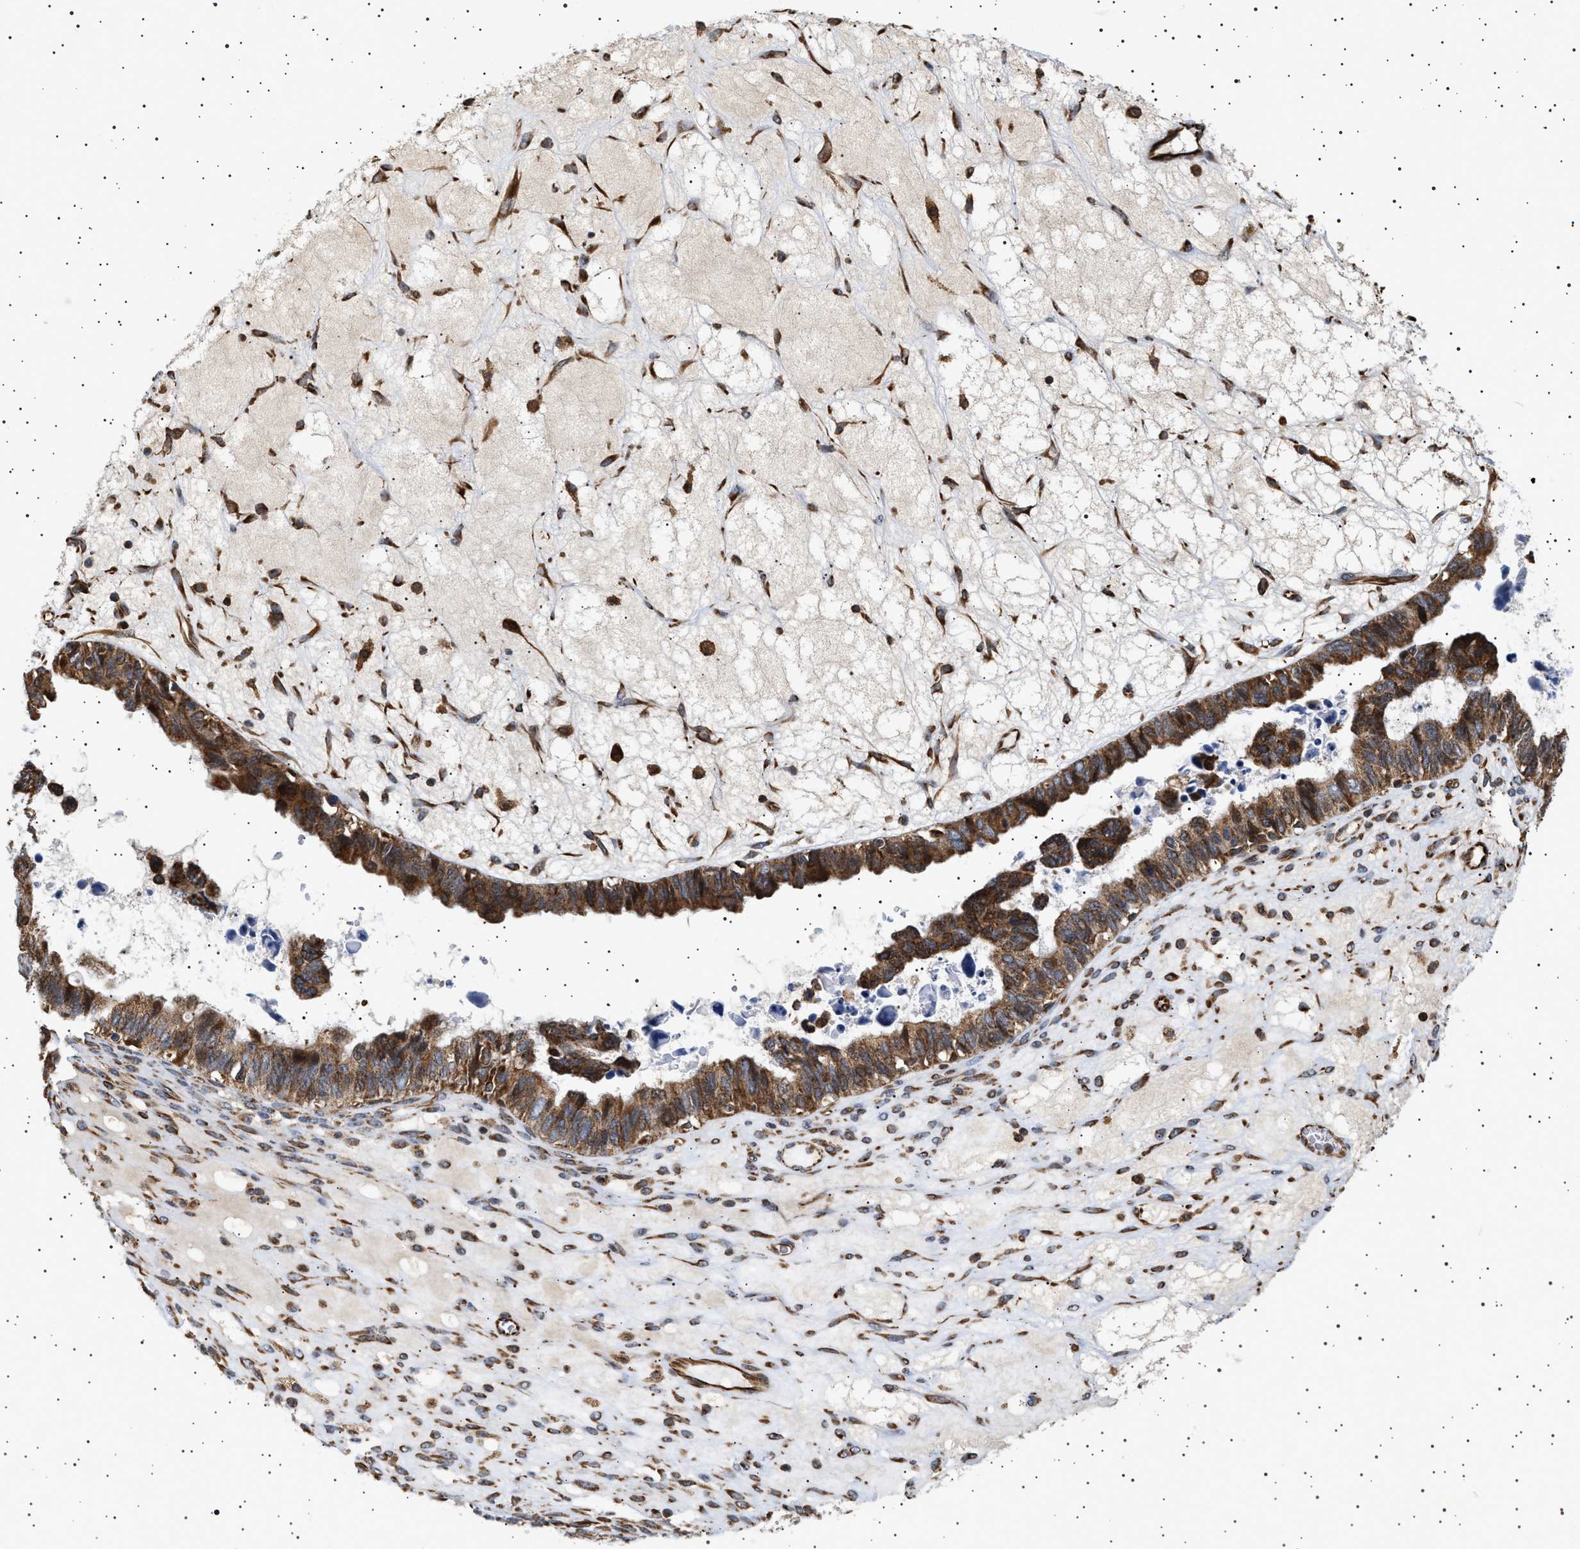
{"staining": {"intensity": "moderate", "quantity": ">75%", "location": "cytoplasmic/membranous"}, "tissue": "ovarian cancer", "cell_type": "Tumor cells", "image_type": "cancer", "snomed": [{"axis": "morphology", "description": "Cystadenocarcinoma, serous, NOS"}, {"axis": "topography", "description": "Ovary"}], "caption": "Protein expression analysis of human ovarian cancer reveals moderate cytoplasmic/membranous staining in about >75% of tumor cells. (DAB (3,3'-diaminobenzidine) IHC with brightfield microscopy, high magnification).", "gene": "TRUB2", "patient": {"sex": "female", "age": 79}}